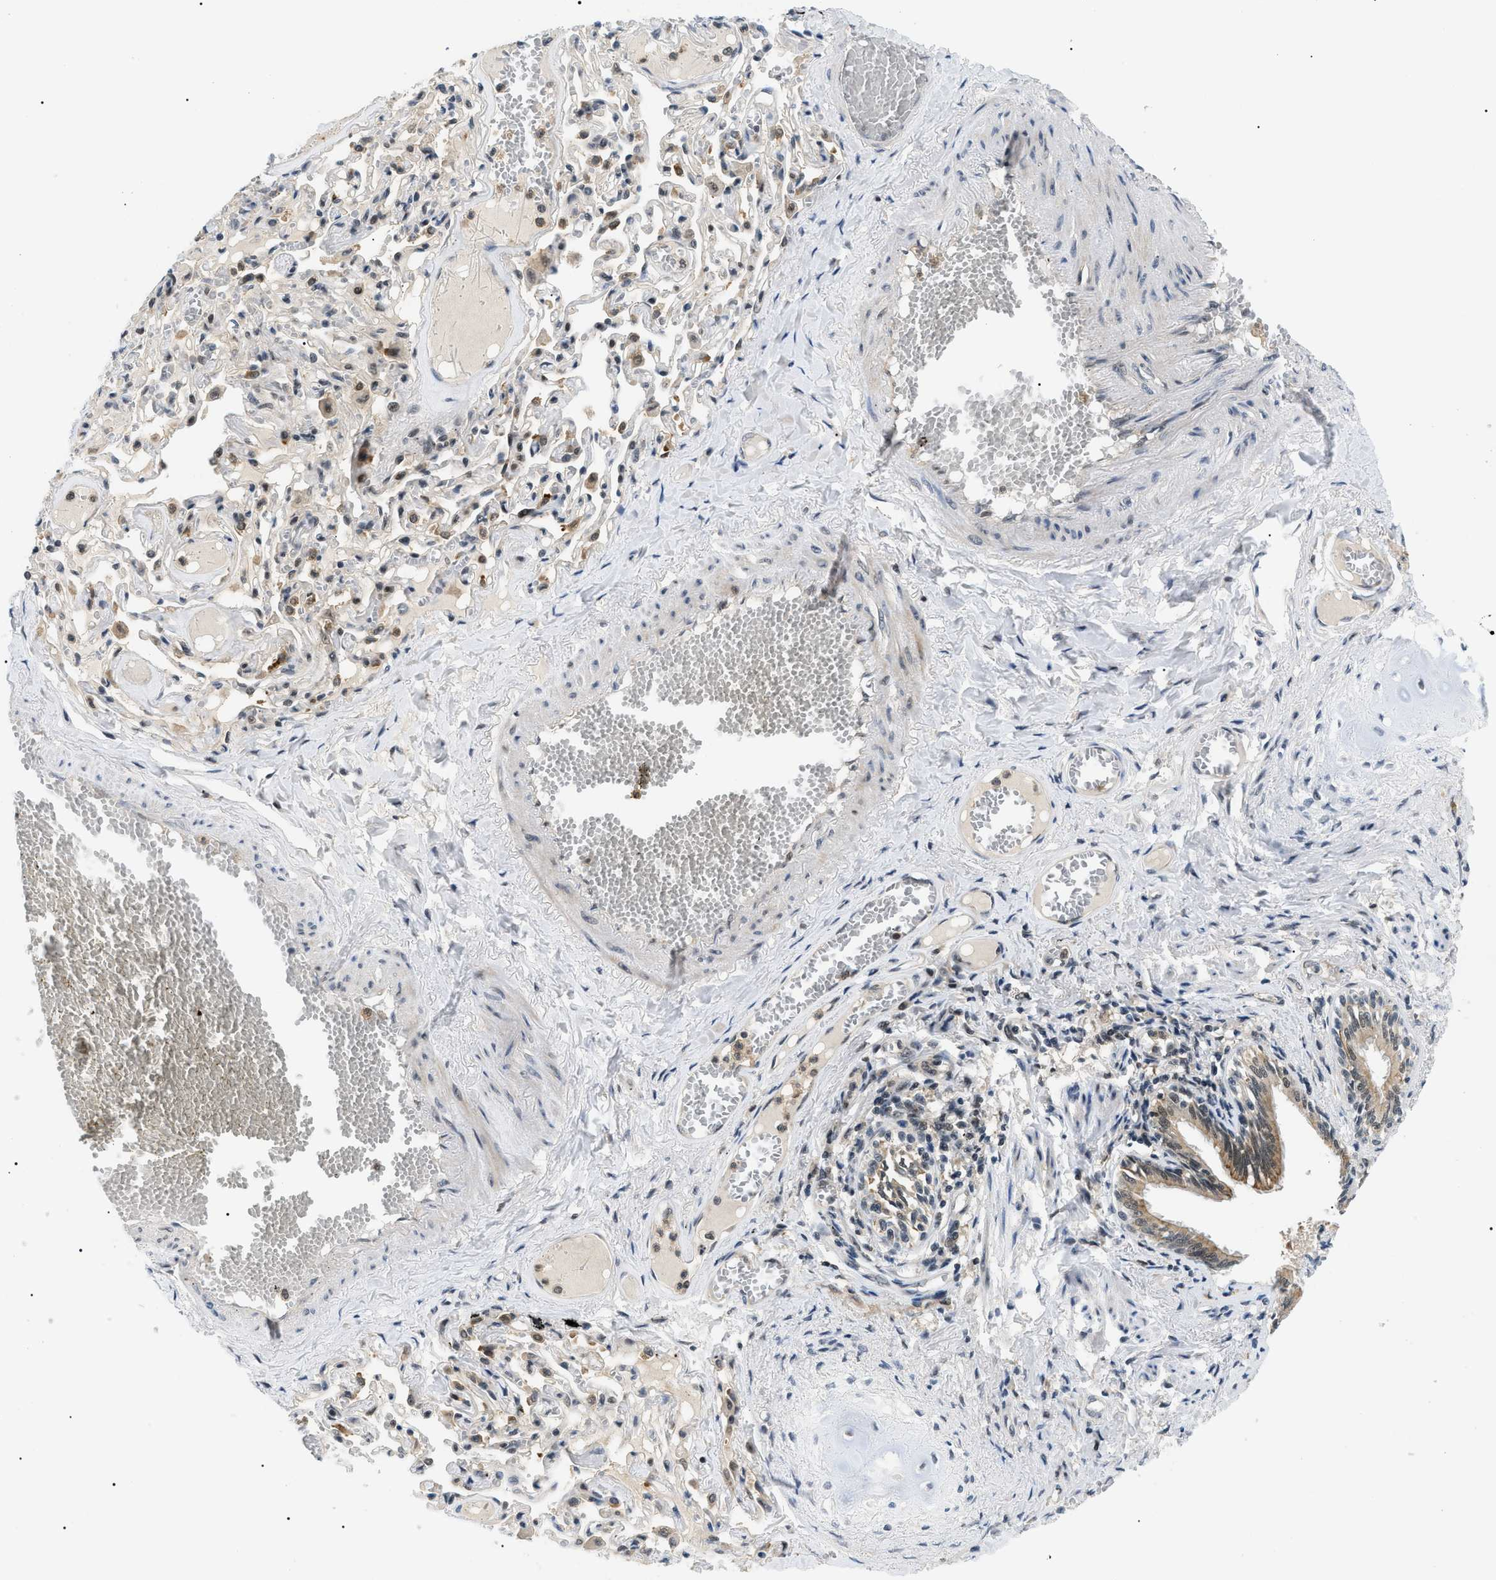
{"staining": {"intensity": "moderate", "quantity": ">75%", "location": "cytoplasmic/membranous,nuclear"}, "tissue": "bronchus", "cell_type": "Respiratory epithelial cells", "image_type": "normal", "snomed": [{"axis": "morphology", "description": "Normal tissue, NOS"}, {"axis": "morphology", "description": "Inflammation, NOS"}, {"axis": "topography", "description": "Cartilage tissue"}, {"axis": "topography", "description": "Lung"}], "caption": "The micrograph exhibits immunohistochemical staining of unremarkable bronchus. There is moderate cytoplasmic/membranous,nuclear expression is appreciated in about >75% of respiratory epithelial cells.", "gene": "RBM15", "patient": {"sex": "male", "age": 71}}